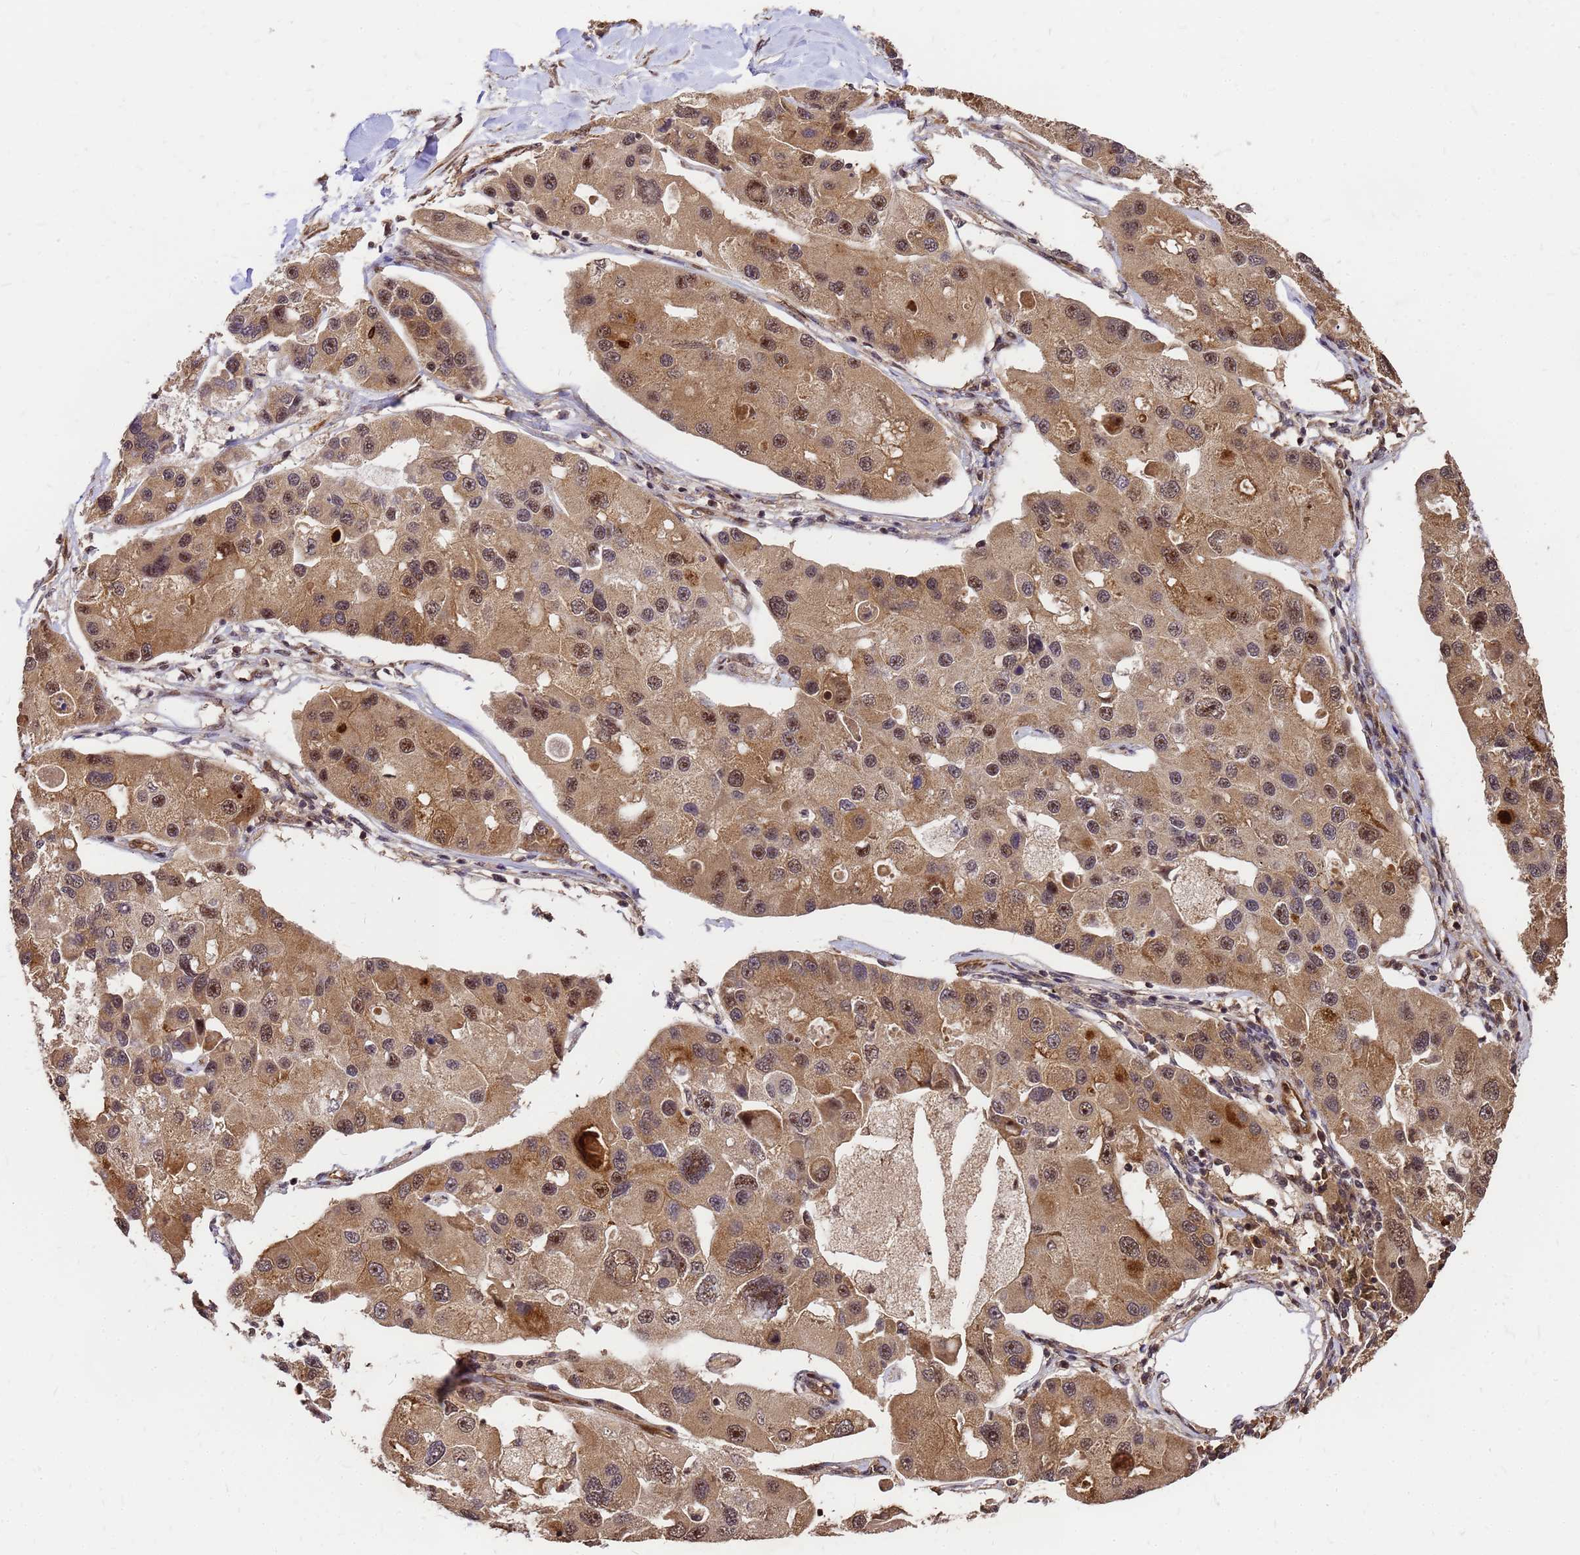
{"staining": {"intensity": "moderate", "quantity": ">75%", "location": "cytoplasmic/membranous,nuclear"}, "tissue": "lung cancer", "cell_type": "Tumor cells", "image_type": "cancer", "snomed": [{"axis": "morphology", "description": "Adenocarcinoma, NOS"}, {"axis": "topography", "description": "Lung"}], "caption": "Protein staining exhibits moderate cytoplasmic/membranous and nuclear positivity in approximately >75% of tumor cells in adenocarcinoma (lung).", "gene": "GPATCH8", "patient": {"sex": "female", "age": 54}}